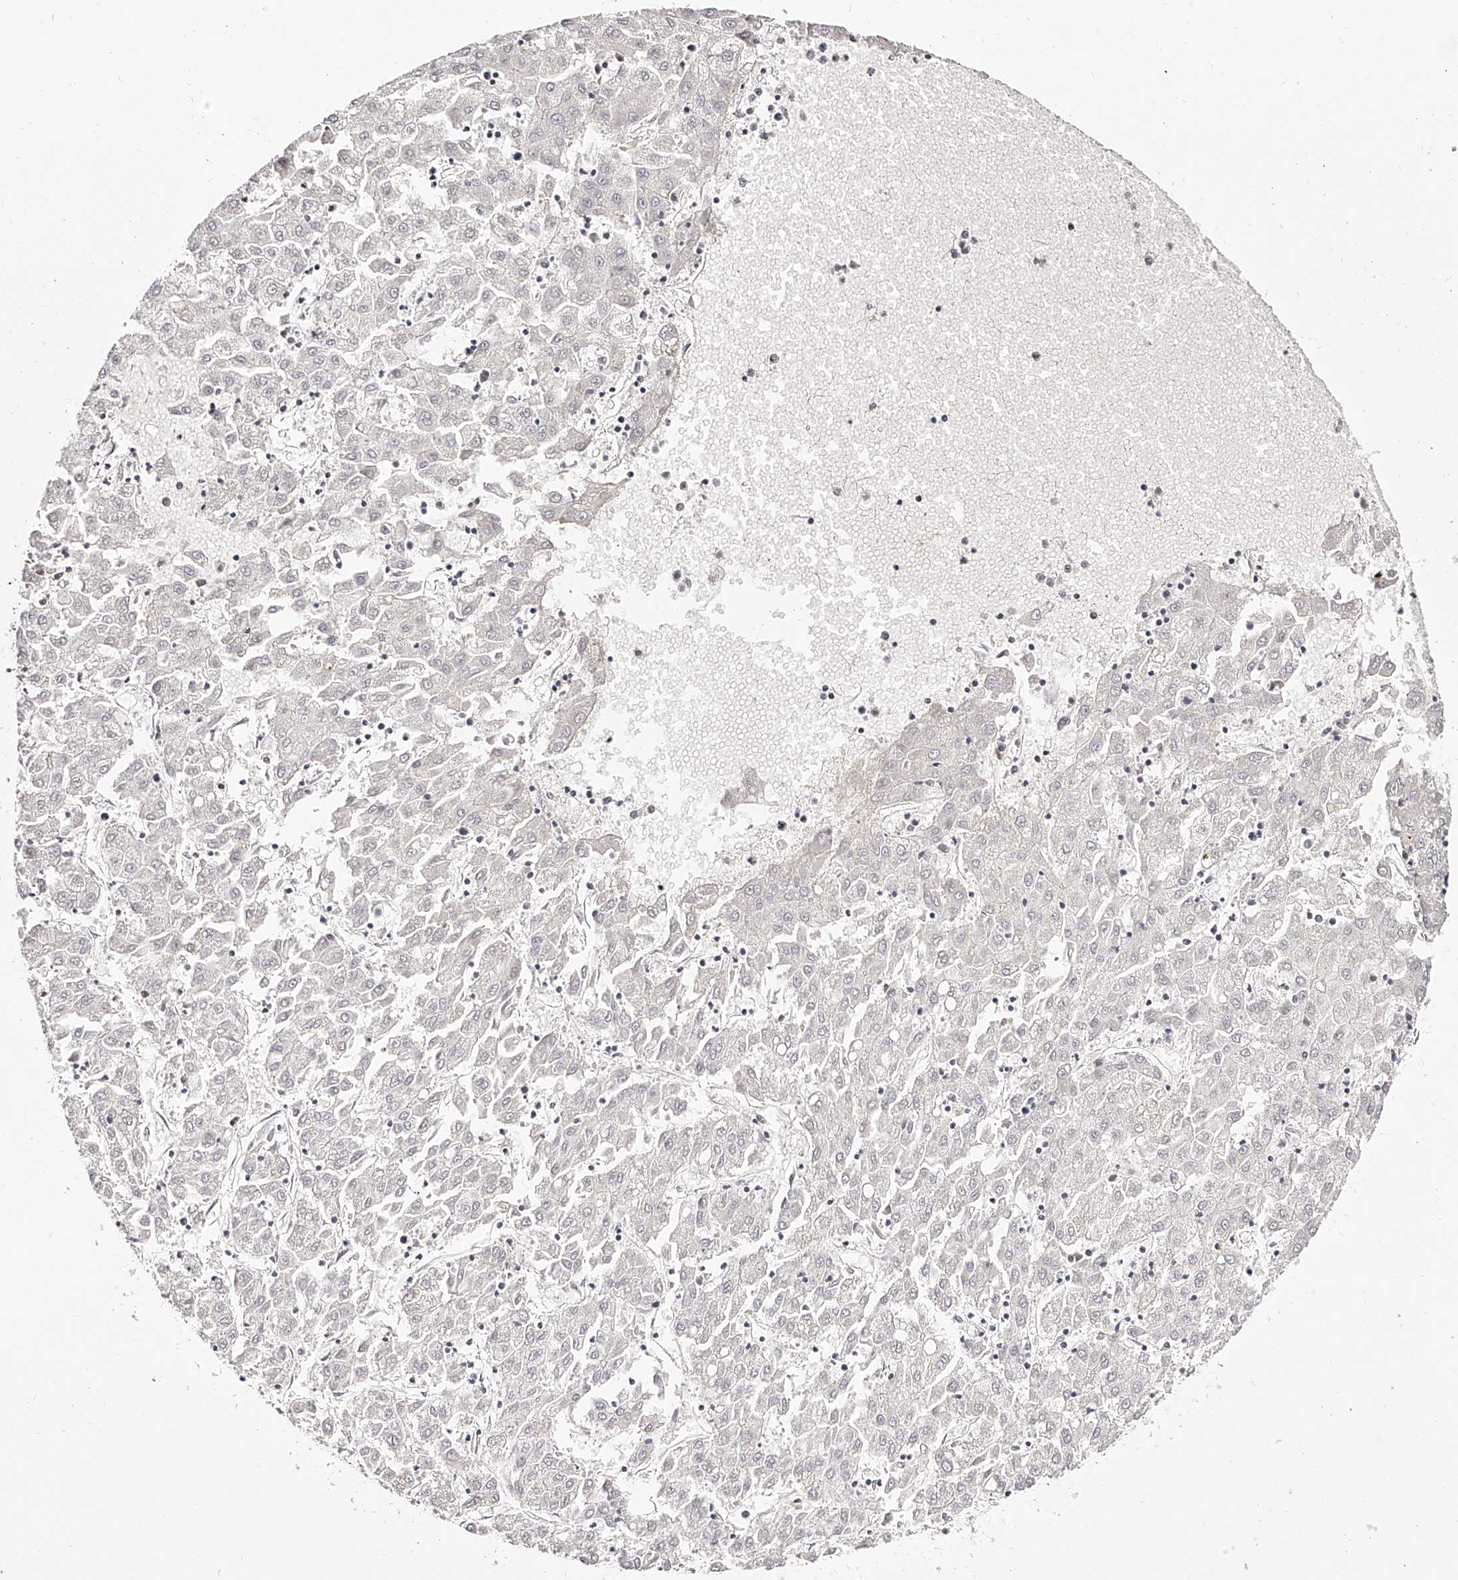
{"staining": {"intensity": "negative", "quantity": "none", "location": "none"}, "tissue": "liver cancer", "cell_type": "Tumor cells", "image_type": "cancer", "snomed": [{"axis": "morphology", "description": "Carcinoma, Hepatocellular, NOS"}, {"axis": "topography", "description": "Liver"}], "caption": "High magnification brightfield microscopy of liver hepatocellular carcinoma stained with DAB (3,3'-diaminobenzidine) (brown) and counterstained with hematoxylin (blue): tumor cells show no significant expression.", "gene": "USF3", "patient": {"sex": "male", "age": 72}}